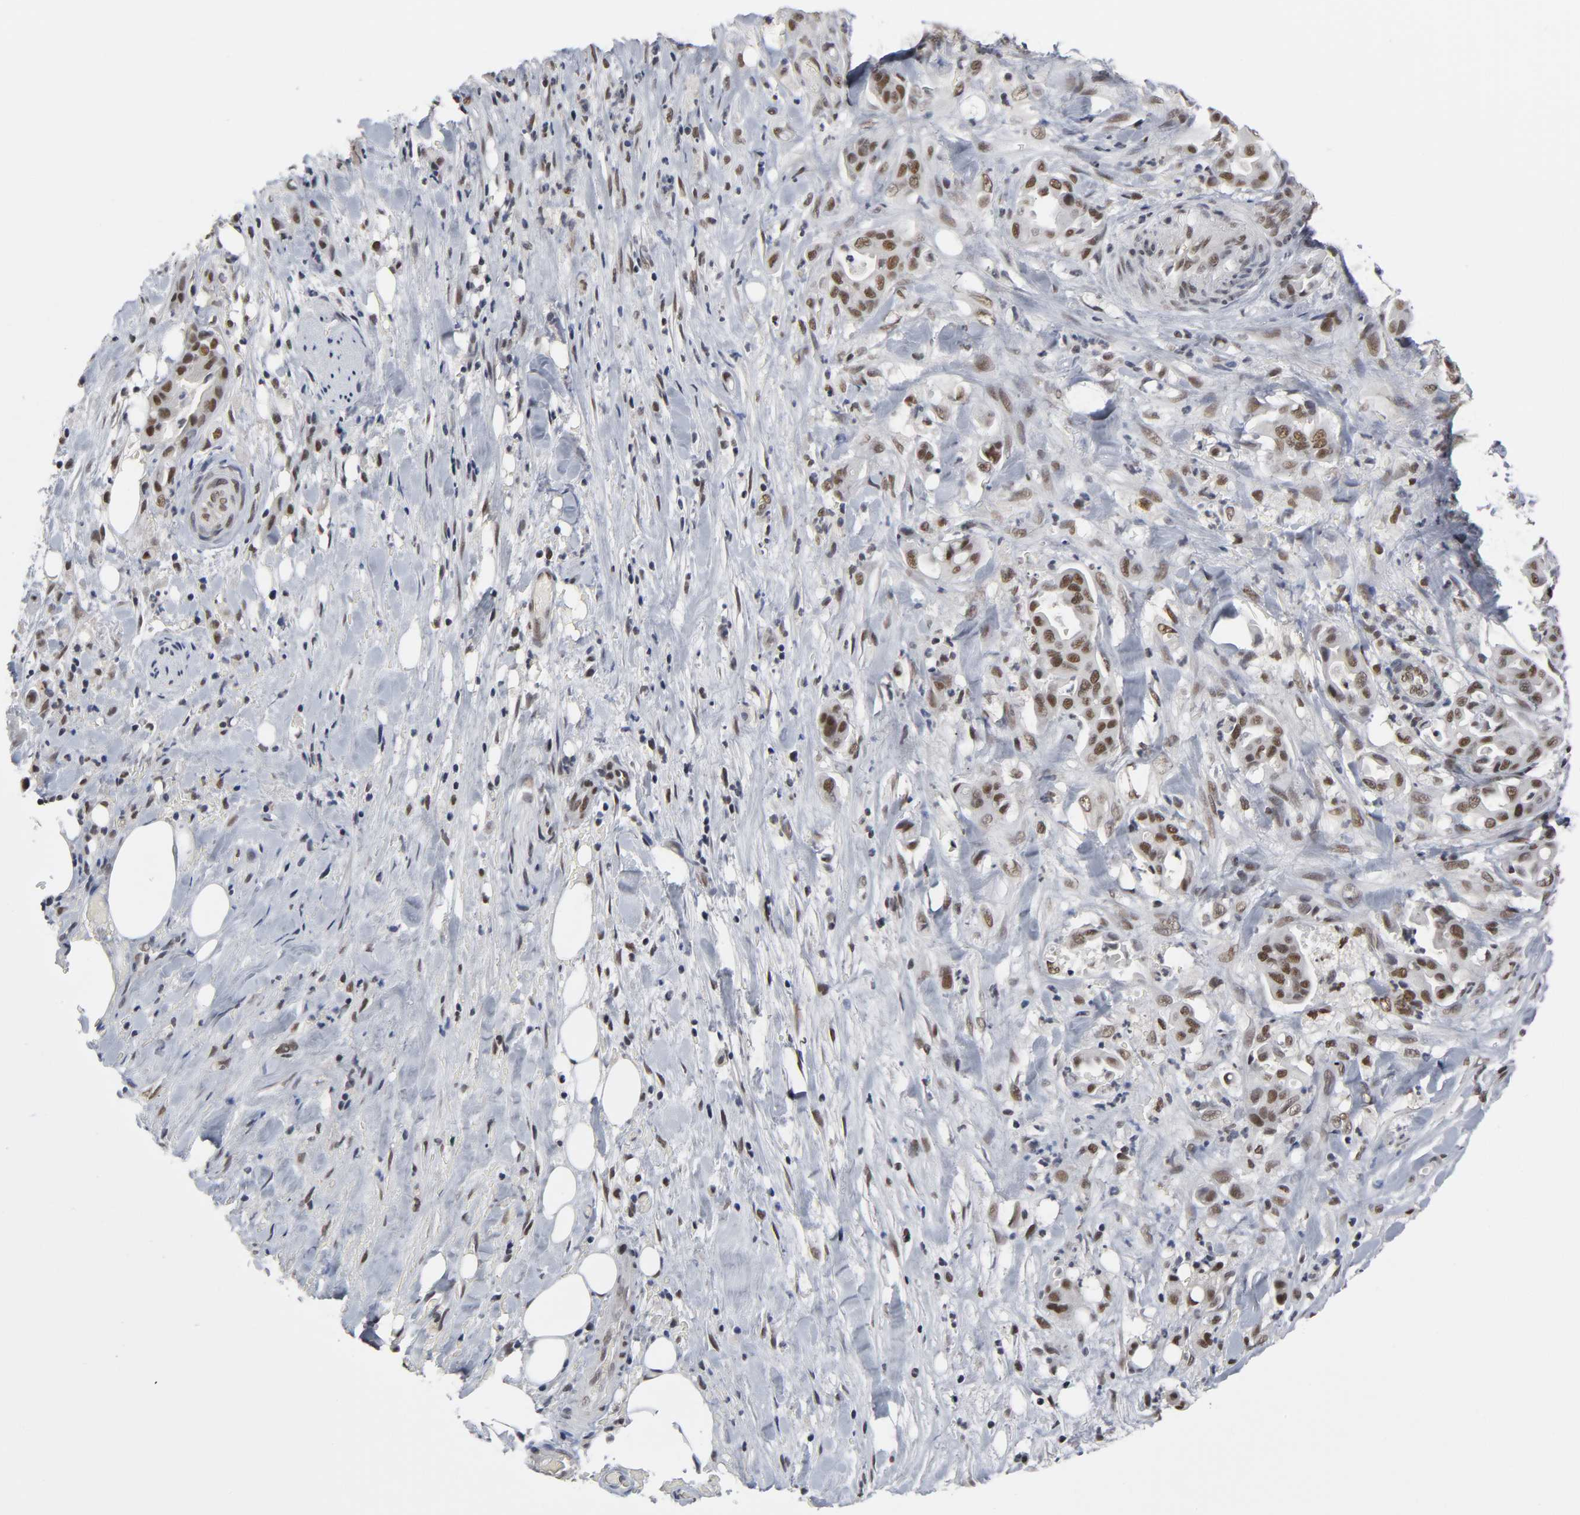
{"staining": {"intensity": "moderate", "quantity": ">75%", "location": "nuclear"}, "tissue": "liver cancer", "cell_type": "Tumor cells", "image_type": "cancer", "snomed": [{"axis": "morphology", "description": "Cholangiocarcinoma"}, {"axis": "topography", "description": "Liver"}], "caption": "IHC (DAB (3,3'-diaminobenzidine)) staining of human liver cholangiocarcinoma reveals moderate nuclear protein positivity in approximately >75% of tumor cells.", "gene": "TRIM33", "patient": {"sex": "female", "age": 68}}